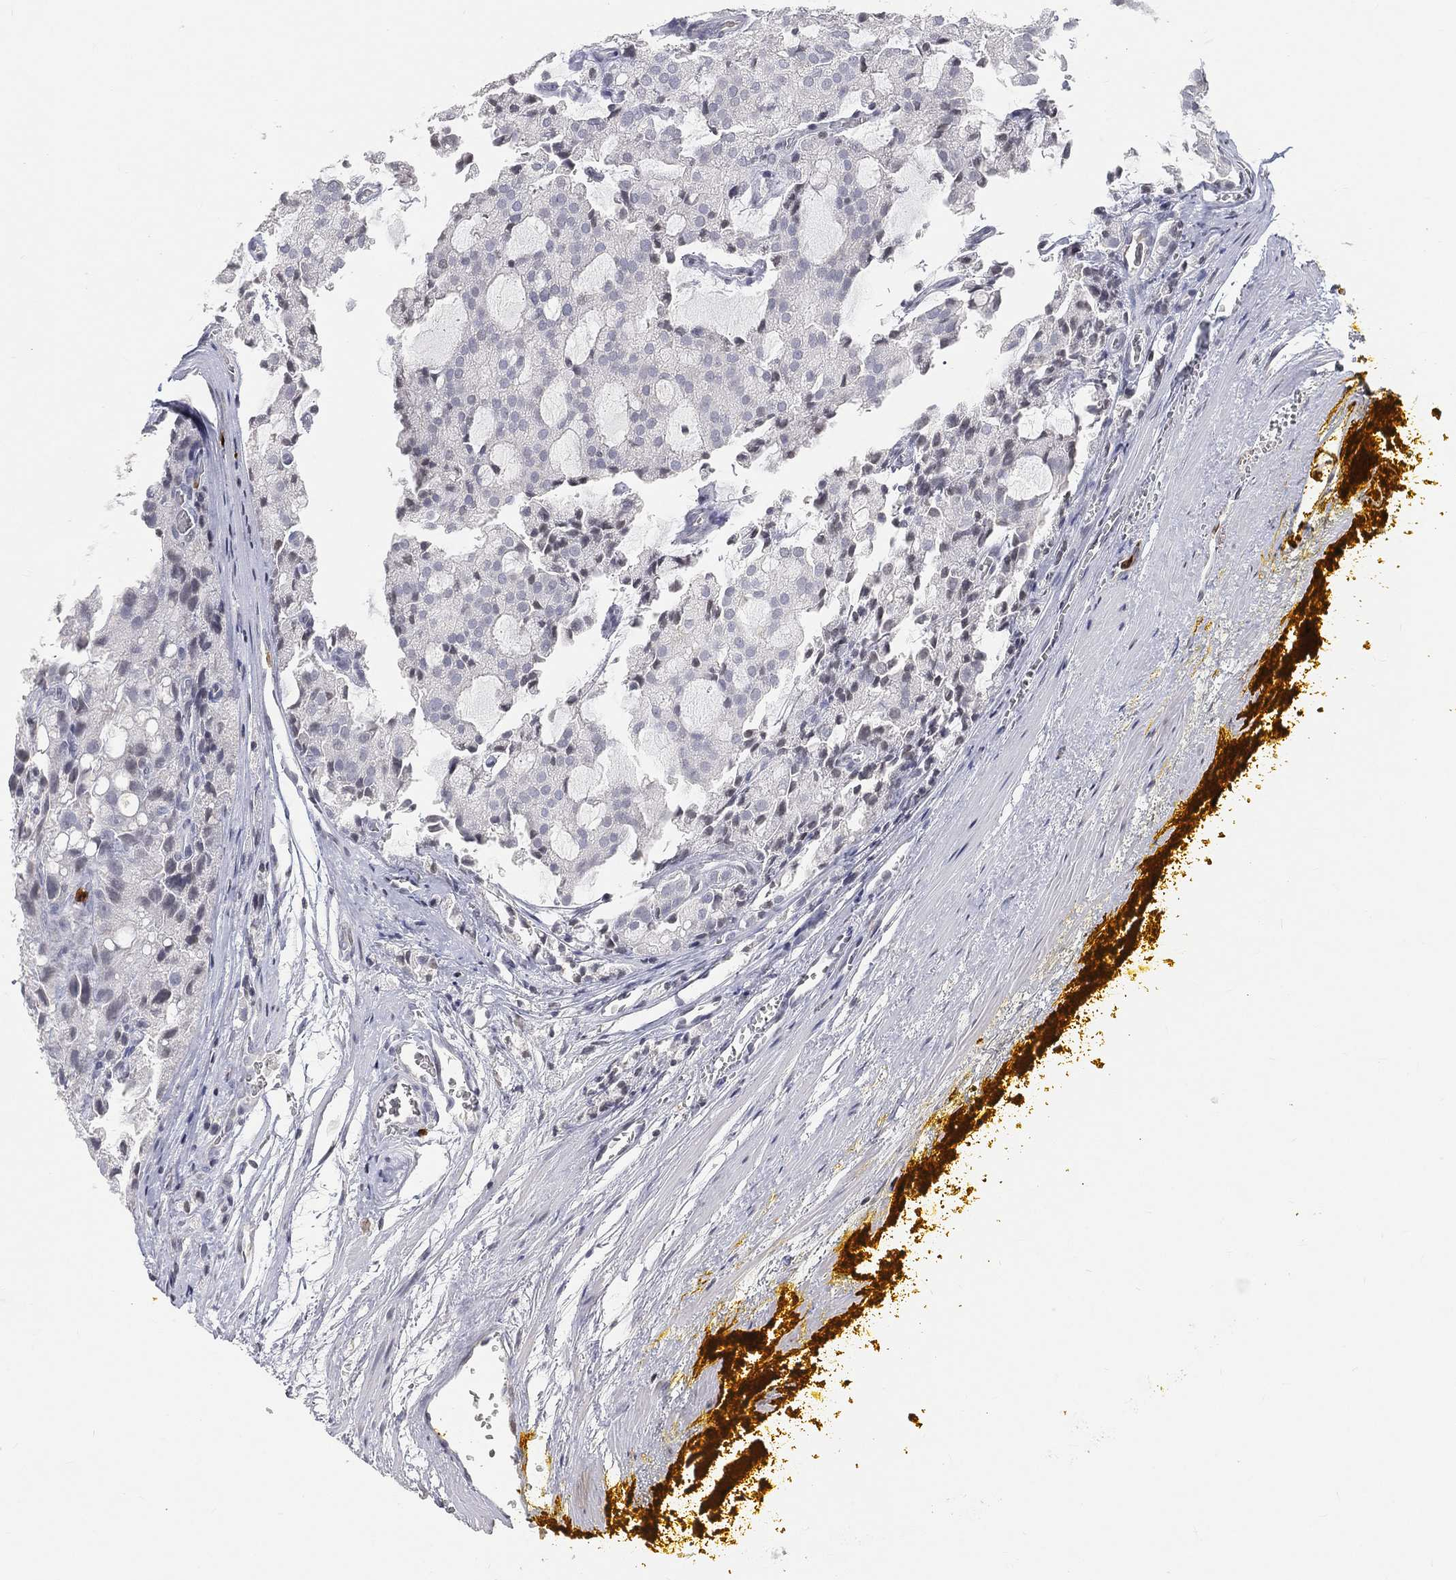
{"staining": {"intensity": "negative", "quantity": "none", "location": "none"}, "tissue": "prostate cancer", "cell_type": "Tumor cells", "image_type": "cancer", "snomed": [{"axis": "morphology", "description": "Adenocarcinoma, NOS"}, {"axis": "topography", "description": "Prostate and seminal vesicle, NOS"}, {"axis": "topography", "description": "Prostate"}], "caption": "Histopathology image shows no protein staining in tumor cells of prostate cancer (adenocarcinoma) tissue.", "gene": "ARG1", "patient": {"sex": "male", "age": 67}}